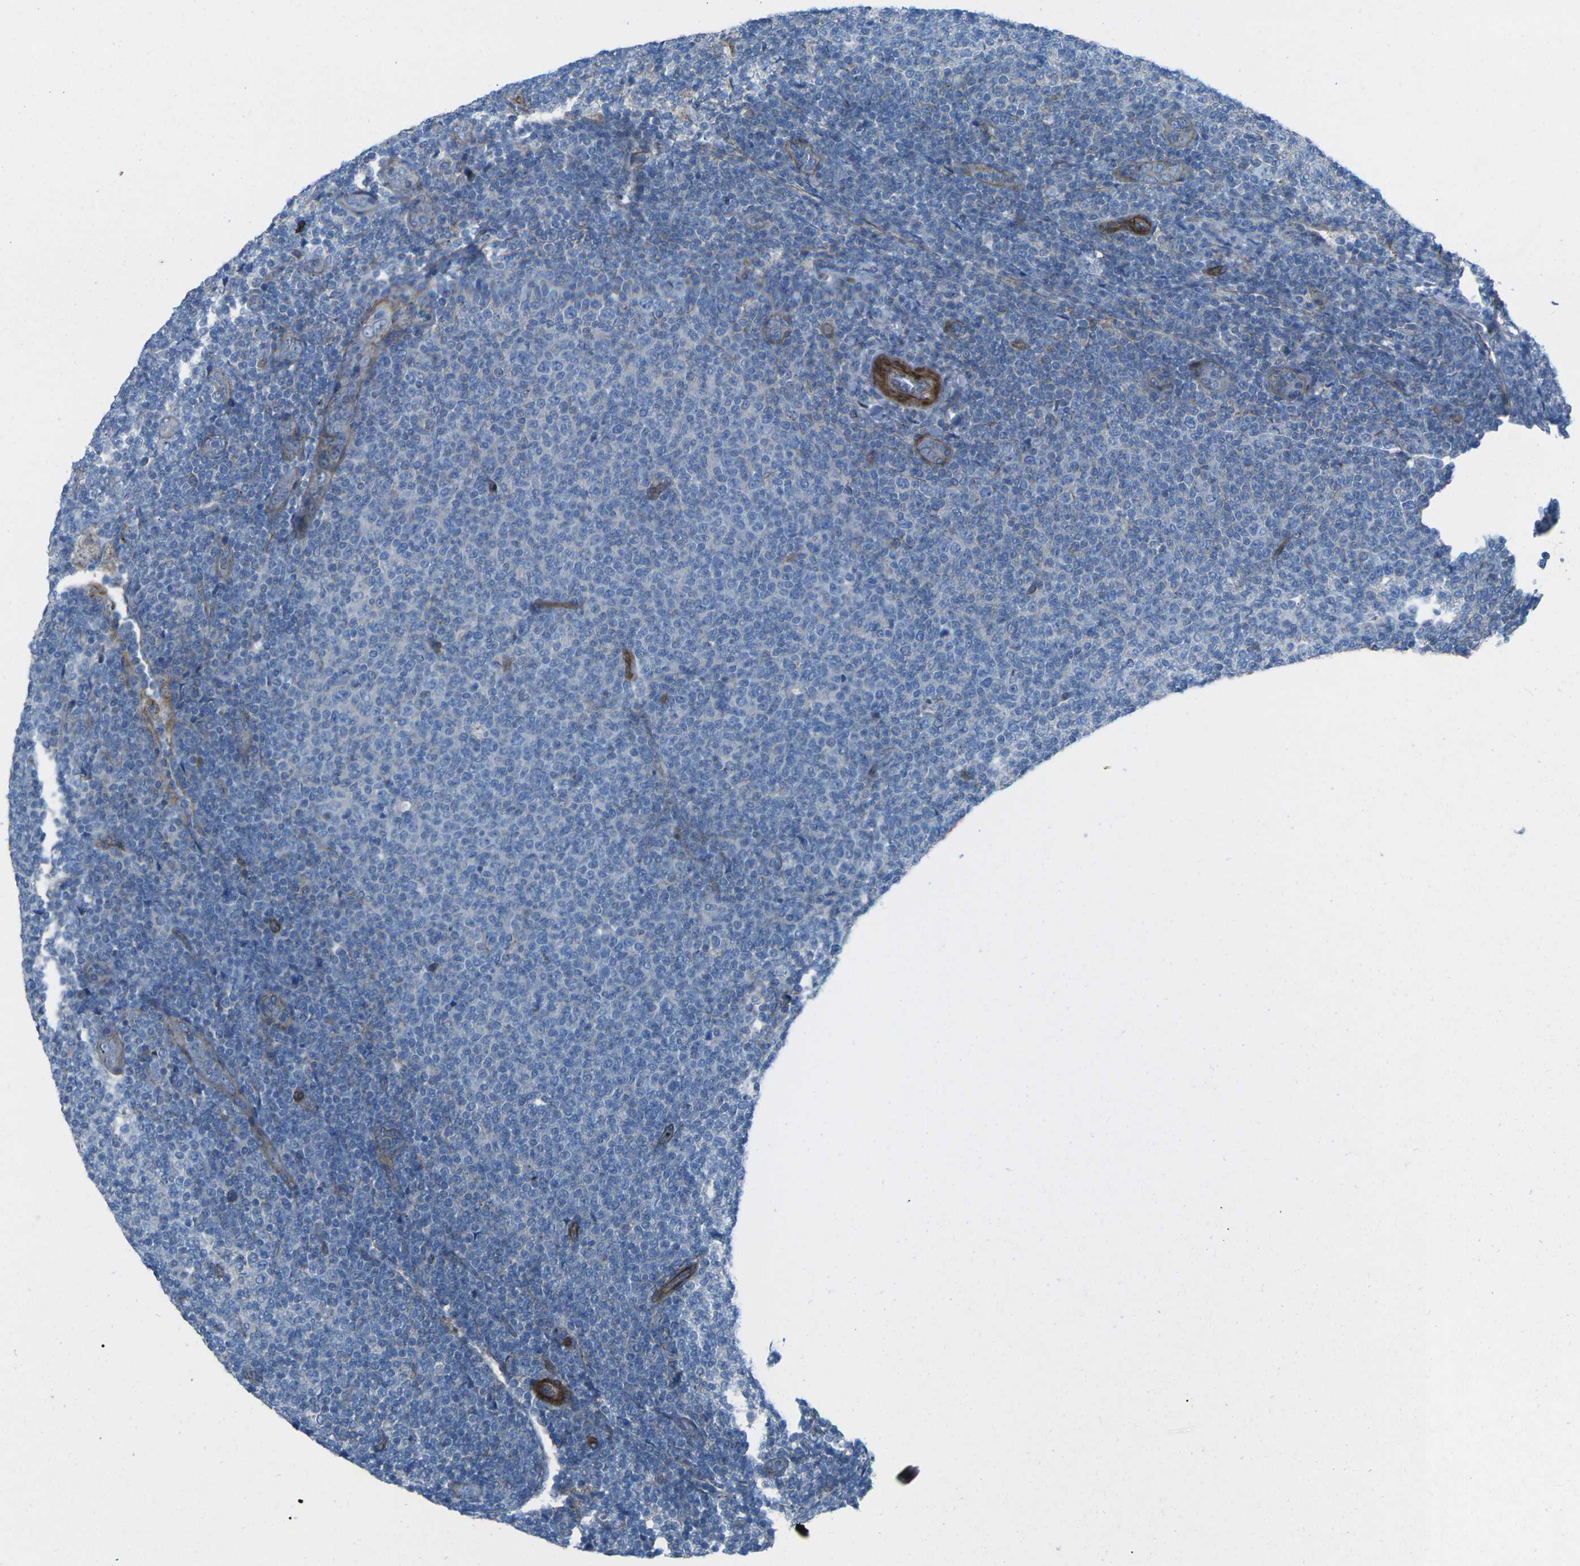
{"staining": {"intensity": "negative", "quantity": "none", "location": "none"}, "tissue": "lymphoma", "cell_type": "Tumor cells", "image_type": "cancer", "snomed": [{"axis": "morphology", "description": "Malignant lymphoma, non-Hodgkin's type, Low grade"}, {"axis": "topography", "description": "Lymph node"}], "caption": "Immunohistochemical staining of lymphoma demonstrates no significant positivity in tumor cells.", "gene": "UTRN", "patient": {"sex": "male", "age": 66}}